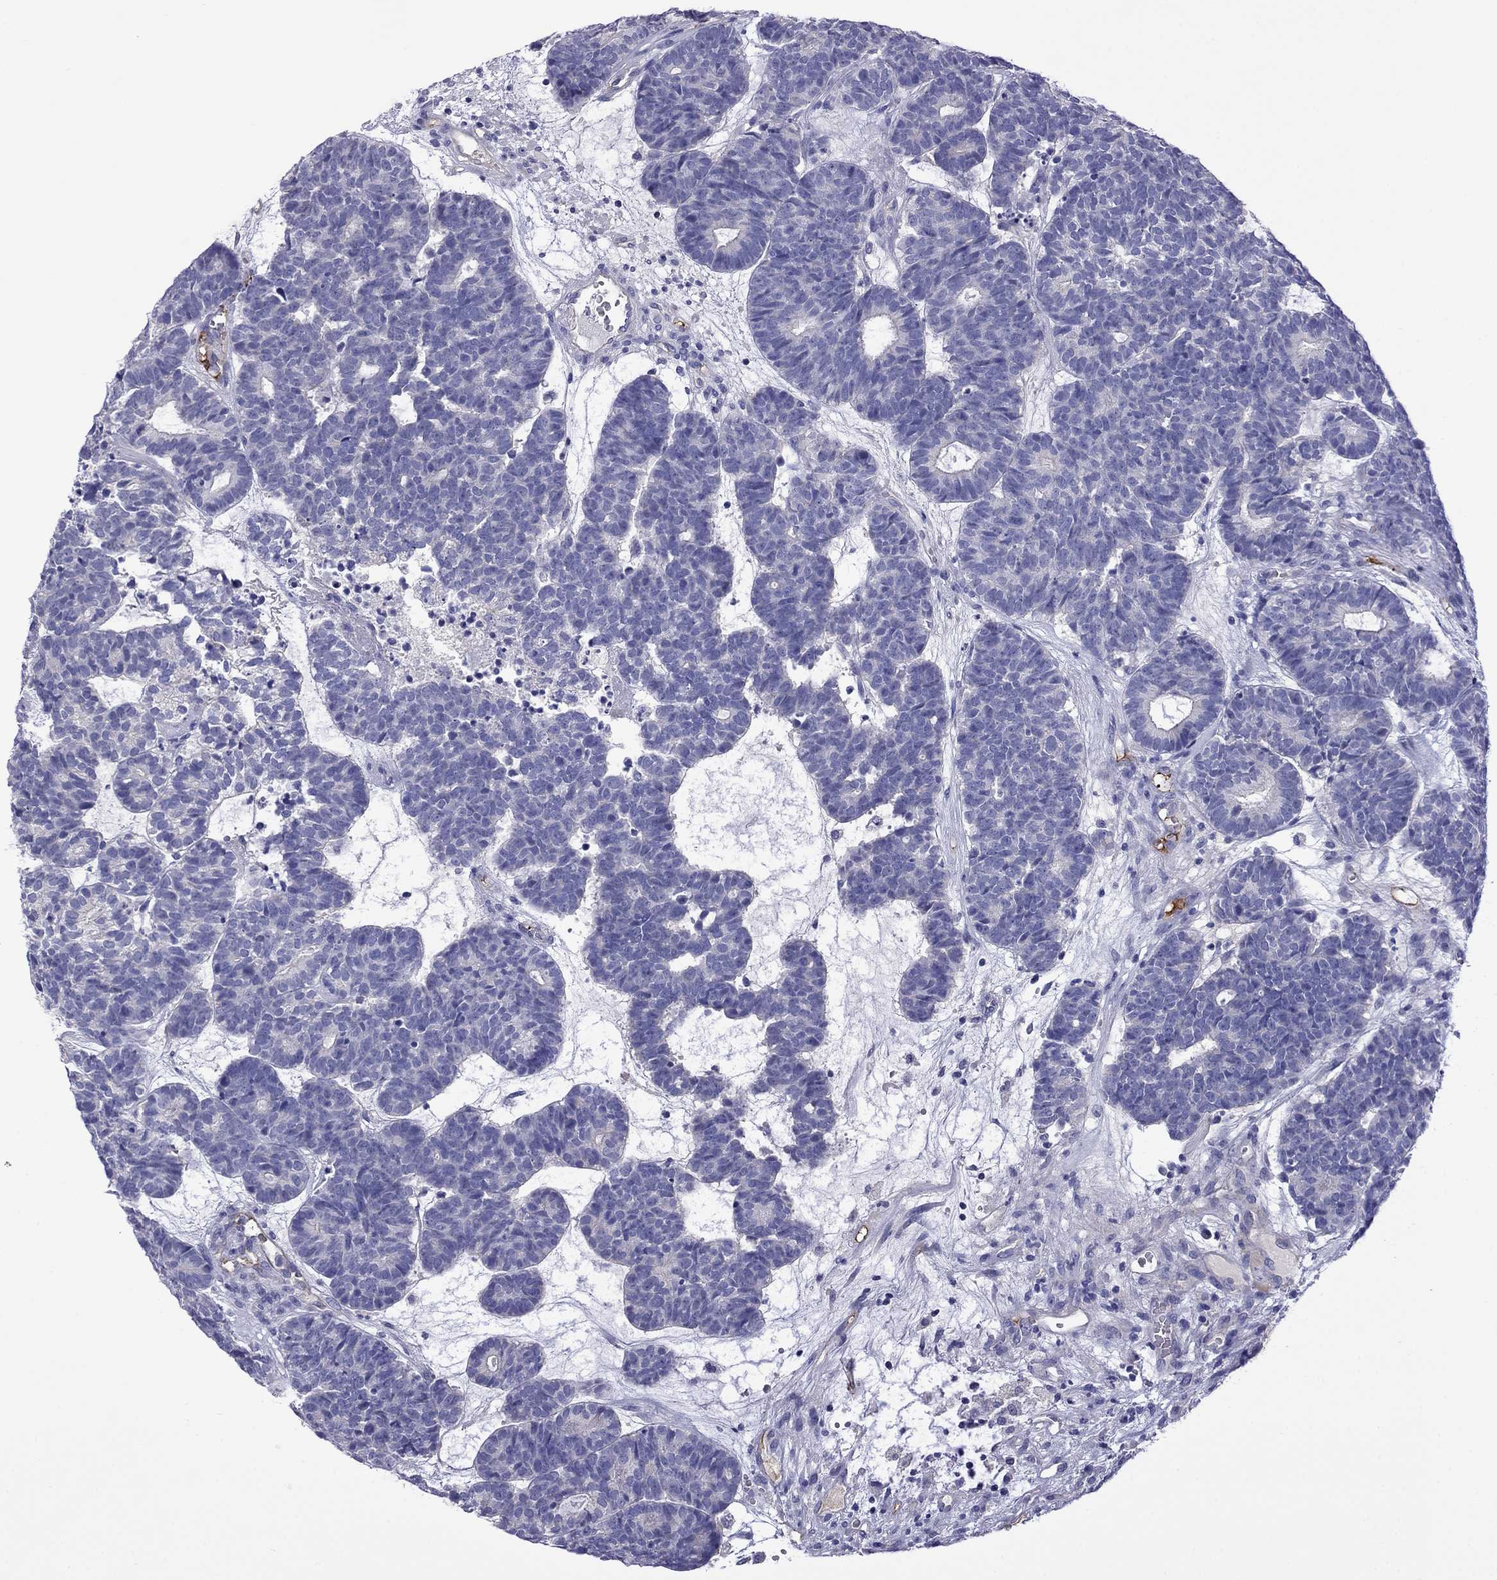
{"staining": {"intensity": "negative", "quantity": "none", "location": "none"}, "tissue": "head and neck cancer", "cell_type": "Tumor cells", "image_type": "cancer", "snomed": [{"axis": "morphology", "description": "Adenocarcinoma, NOS"}, {"axis": "topography", "description": "Head-Neck"}], "caption": "Tumor cells show no significant protein staining in head and neck cancer (adenocarcinoma).", "gene": "STAR", "patient": {"sex": "female", "age": 81}}